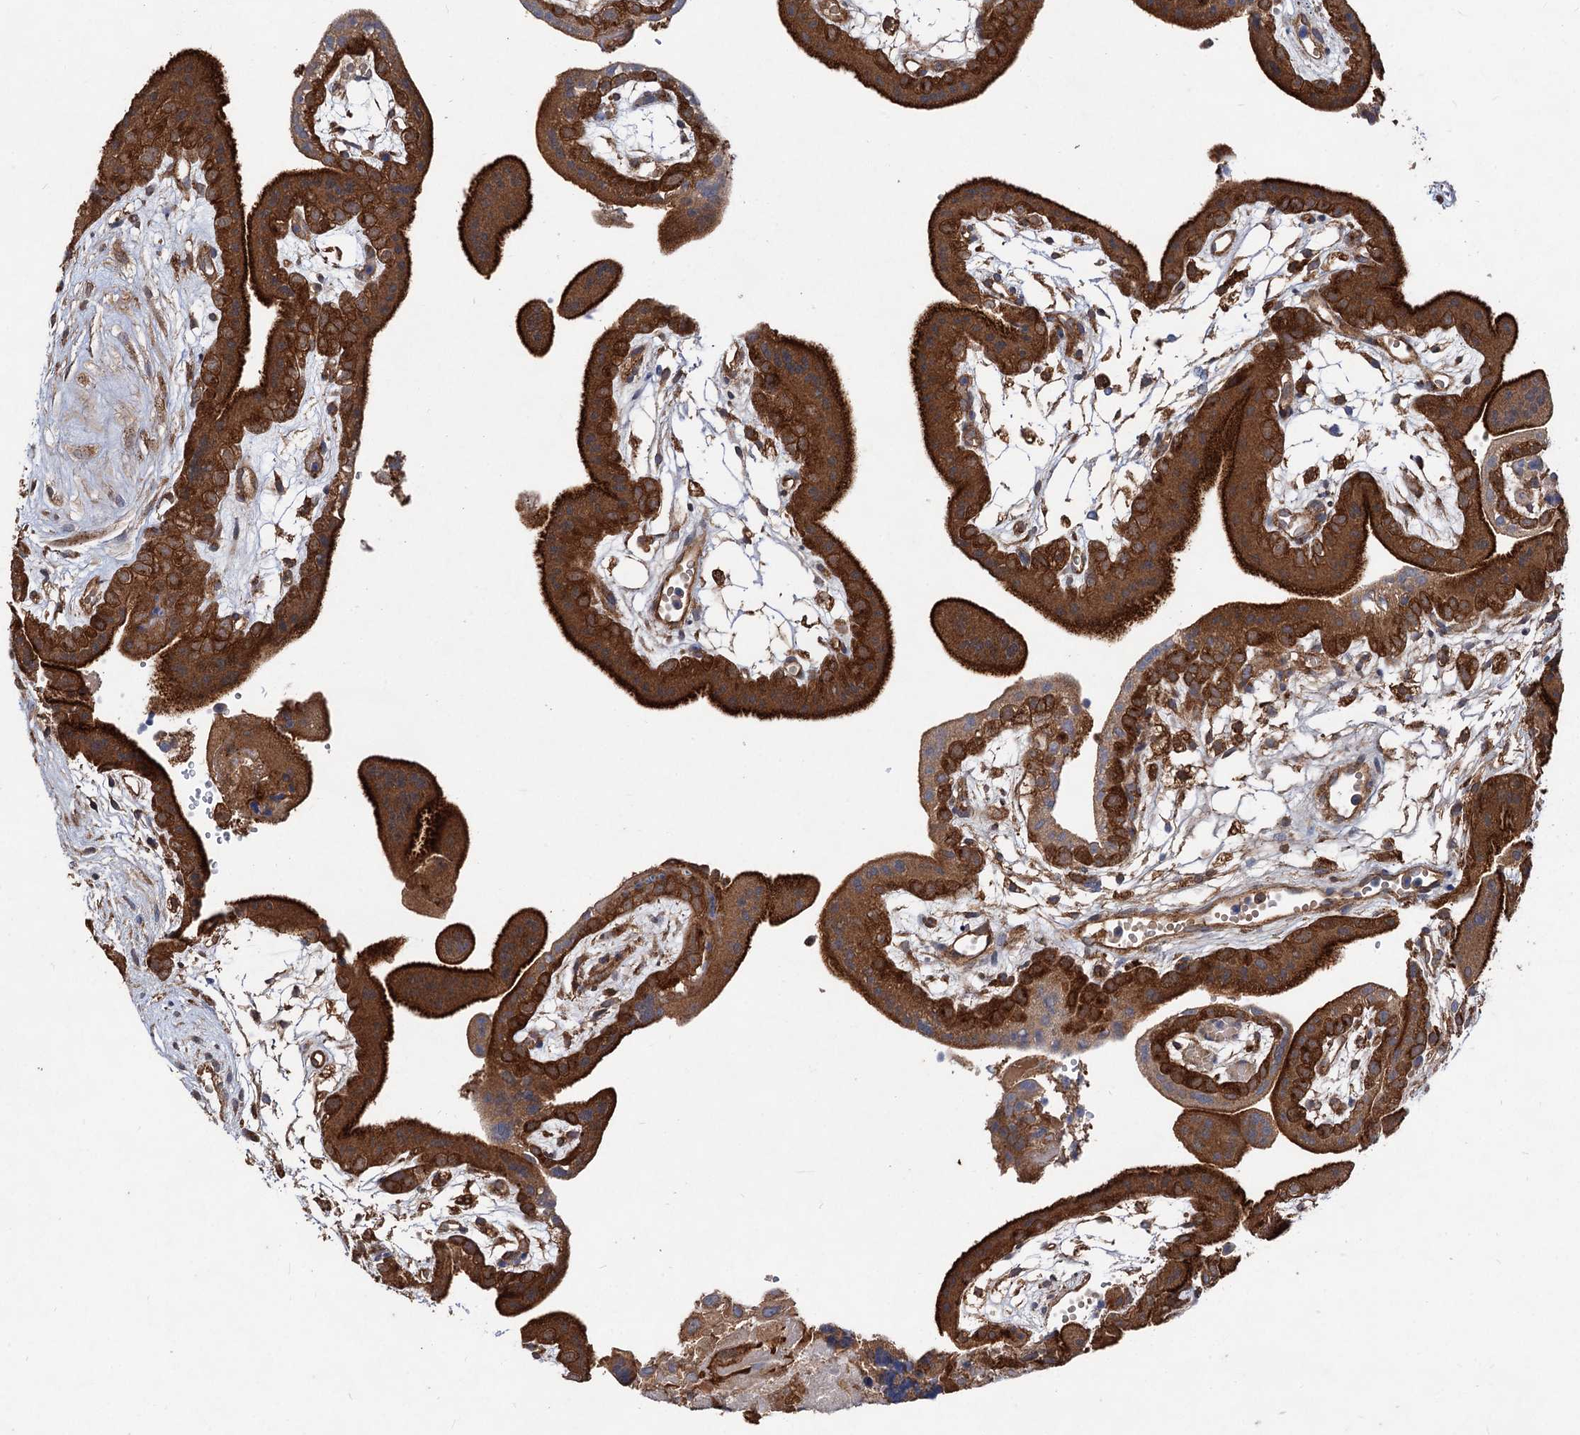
{"staining": {"intensity": "weak", "quantity": ">75%", "location": "cytoplasmic/membranous"}, "tissue": "placenta", "cell_type": "Decidual cells", "image_type": "normal", "snomed": [{"axis": "morphology", "description": "Normal tissue, NOS"}, {"axis": "topography", "description": "Placenta"}], "caption": "DAB immunohistochemical staining of normal human placenta demonstrates weak cytoplasmic/membranous protein positivity in about >75% of decidual cells. The staining was performed using DAB (3,3'-diaminobenzidine), with brown indicating positive protein expression. Nuclei are stained blue with hematoxylin.", "gene": "VPS29", "patient": {"sex": "female", "age": 18}}